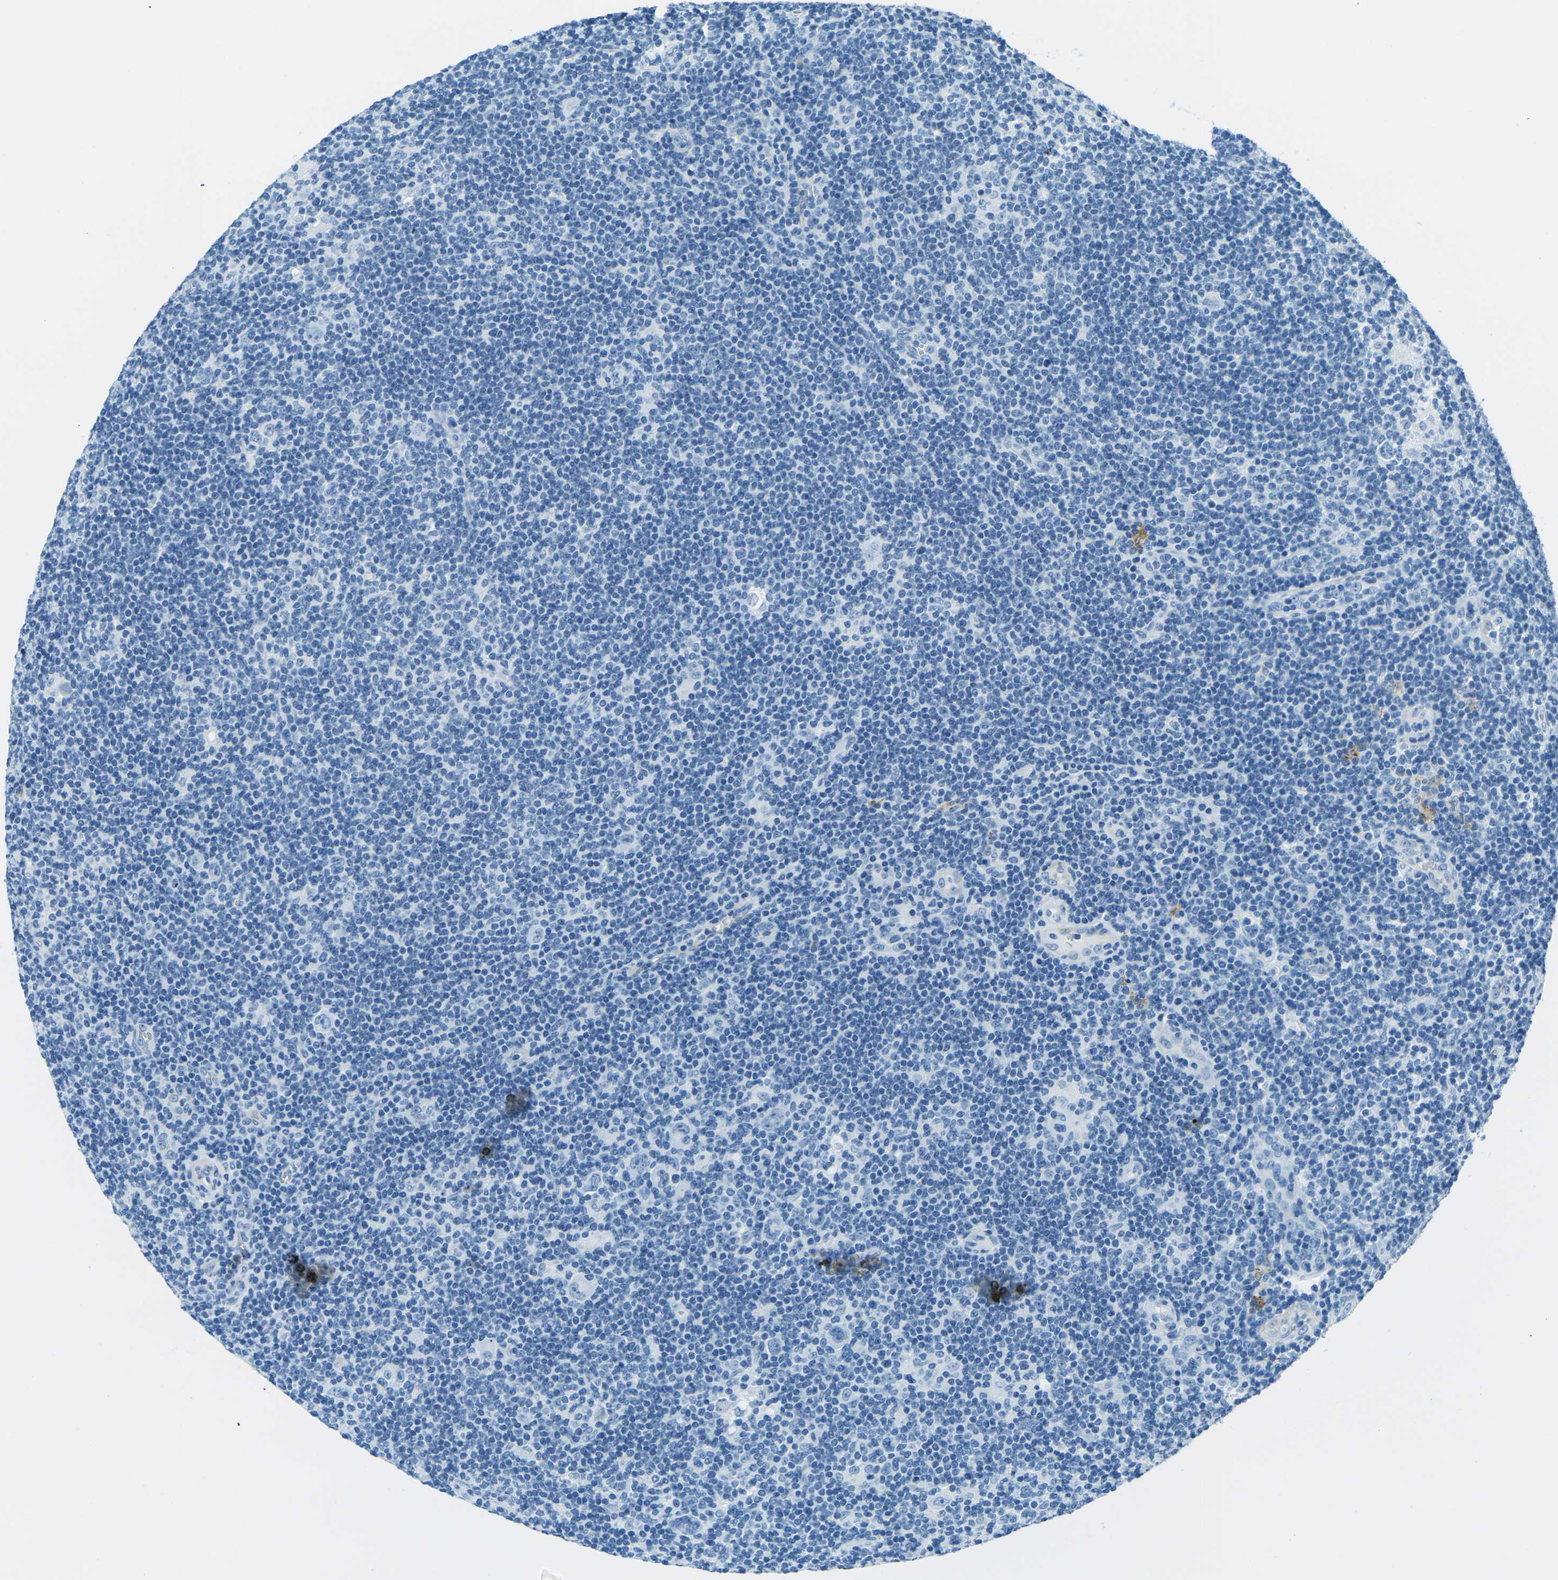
{"staining": {"intensity": "negative", "quantity": "none", "location": "none"}, "tissue": "lymphoma", "cell_type": "Tumor cells", "image_type": "cancer", "snomed": [{"axis": "morphology", "description": "Hodgkin's disease, NOS"}, {"axis": "topography", "description": "Lymph node"}], "caption": "Photomicrograph shows no significant protein staining in tumor cells of Hodgkin's disease.", "gene": "OCLN", "patient": {"sex": "female", "age": 57}}